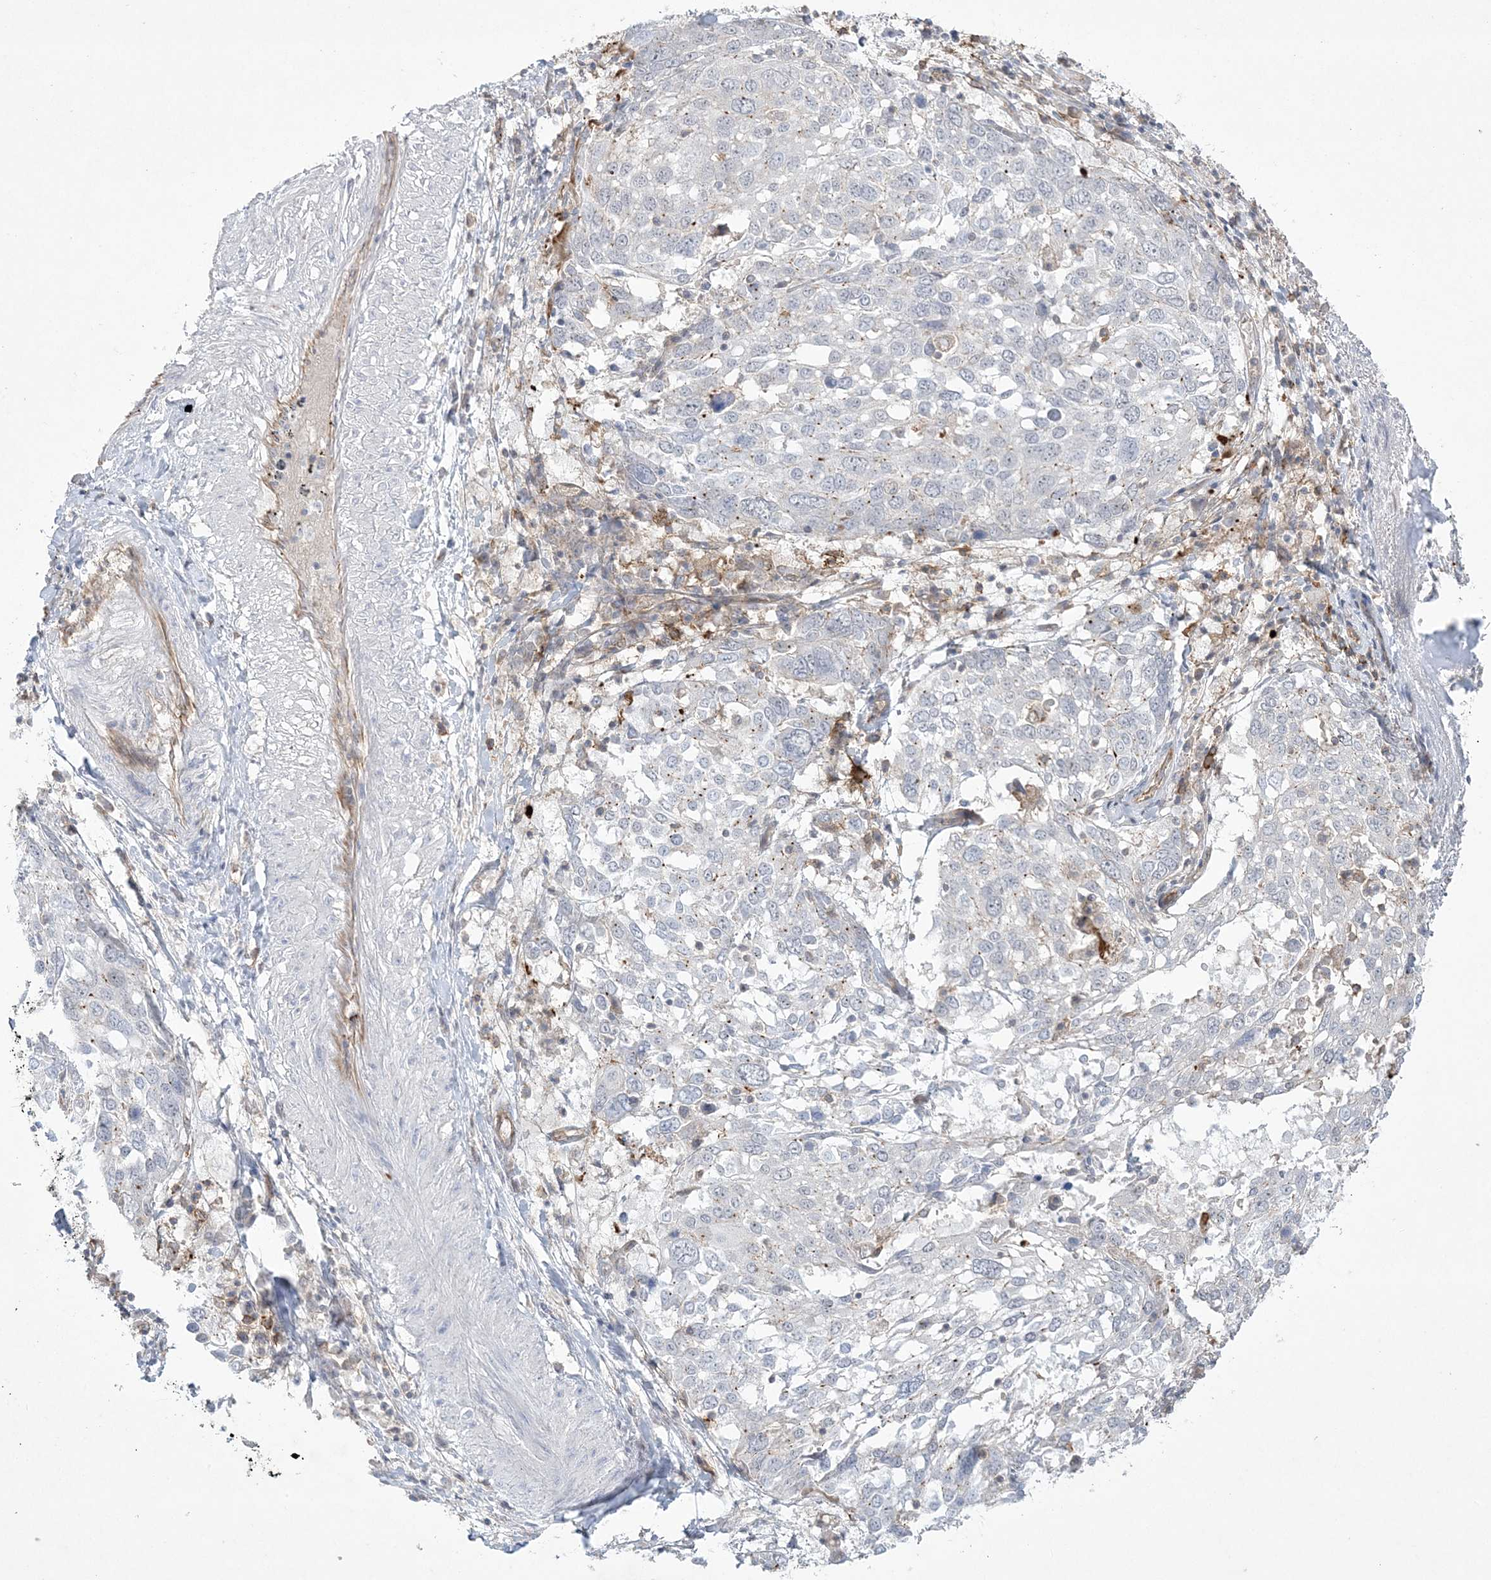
{"staining": {"intensity": "weak", "quantity": "<25%", "location": "cytoplasmic/membranous"}, "tissue": "lung cancer", "cell_type": "Tumor cells", "image_type": "cancer", "snomed": [{"axis": "morphology", "description": "Squamous cell carcinoma, NOS"}, {"axis": "topography", "description": "Lung"}], "caption": "Immunohistochemical staining of squamous cell carcinoma (lung) reveals no significant expression in tumor cells. (Immunohistochemistry (ihc), brightfield microscopy, high magnification).", "gene": "ADAMTS12", "patient": {"sex": "male", "age": 65}}